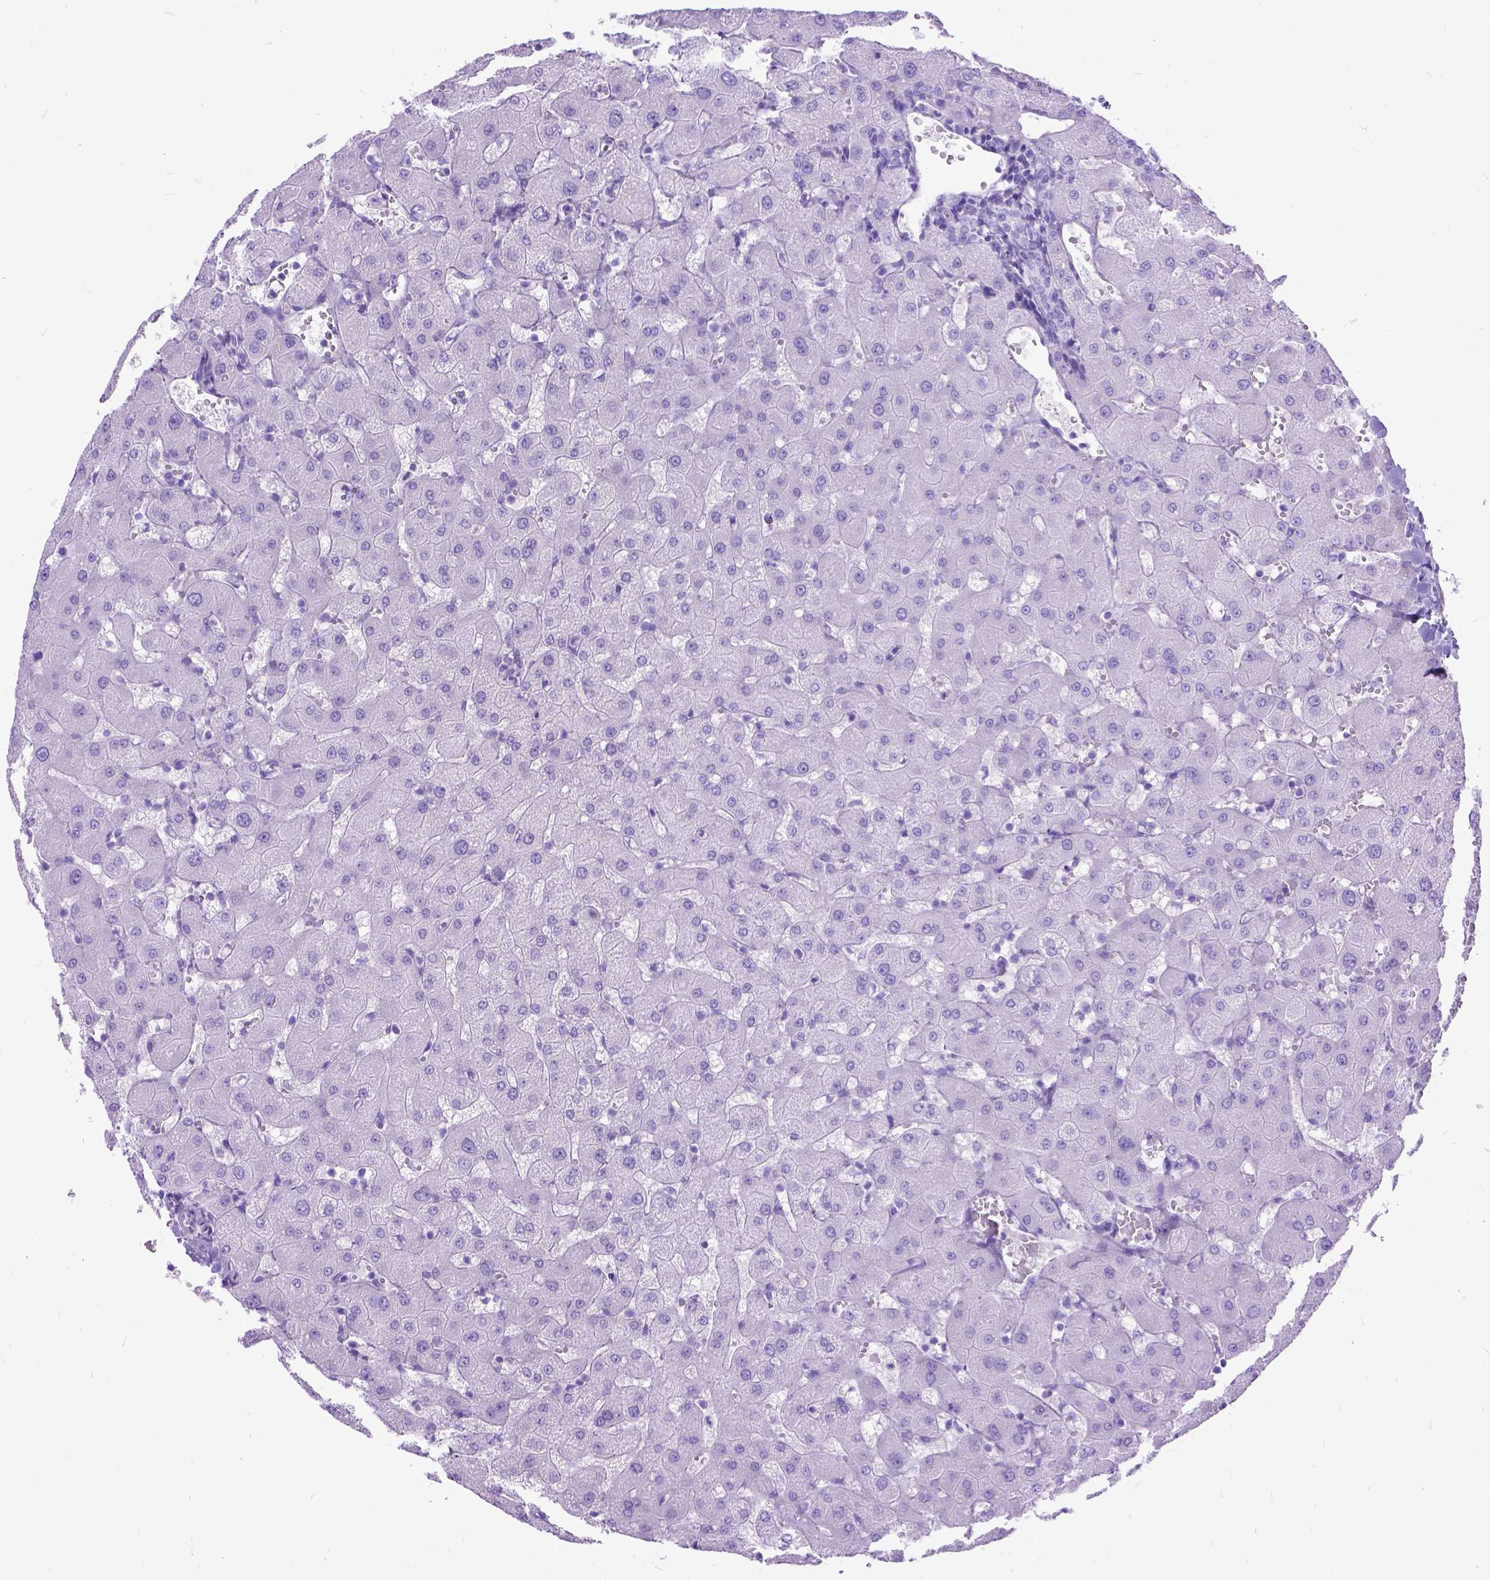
{"staining": {"intensity": "negative", "quantity": "none", "location": "none"}, "tissue": "liver", "cell_type": "Cholangiocytes", "image_type": "normal", "snomed": [{"axis": "morphology", "description": "Normal tissue, NOS"}, {"axis": "topography", "description": "Liver"}], "caption": "DAB (3,3'-diaminobenzidine) immunohistochemical staining of benign liver shows no significant positivity in cholangiocytes. (Stains: DAB (3,3'-diaminobenzidine) IHC with hematoxylin counter stain, Microscopy: brightfield microscopy at high magnification).", "gene": "ARL9", "patient": {"sex": "female", "age": 63}}